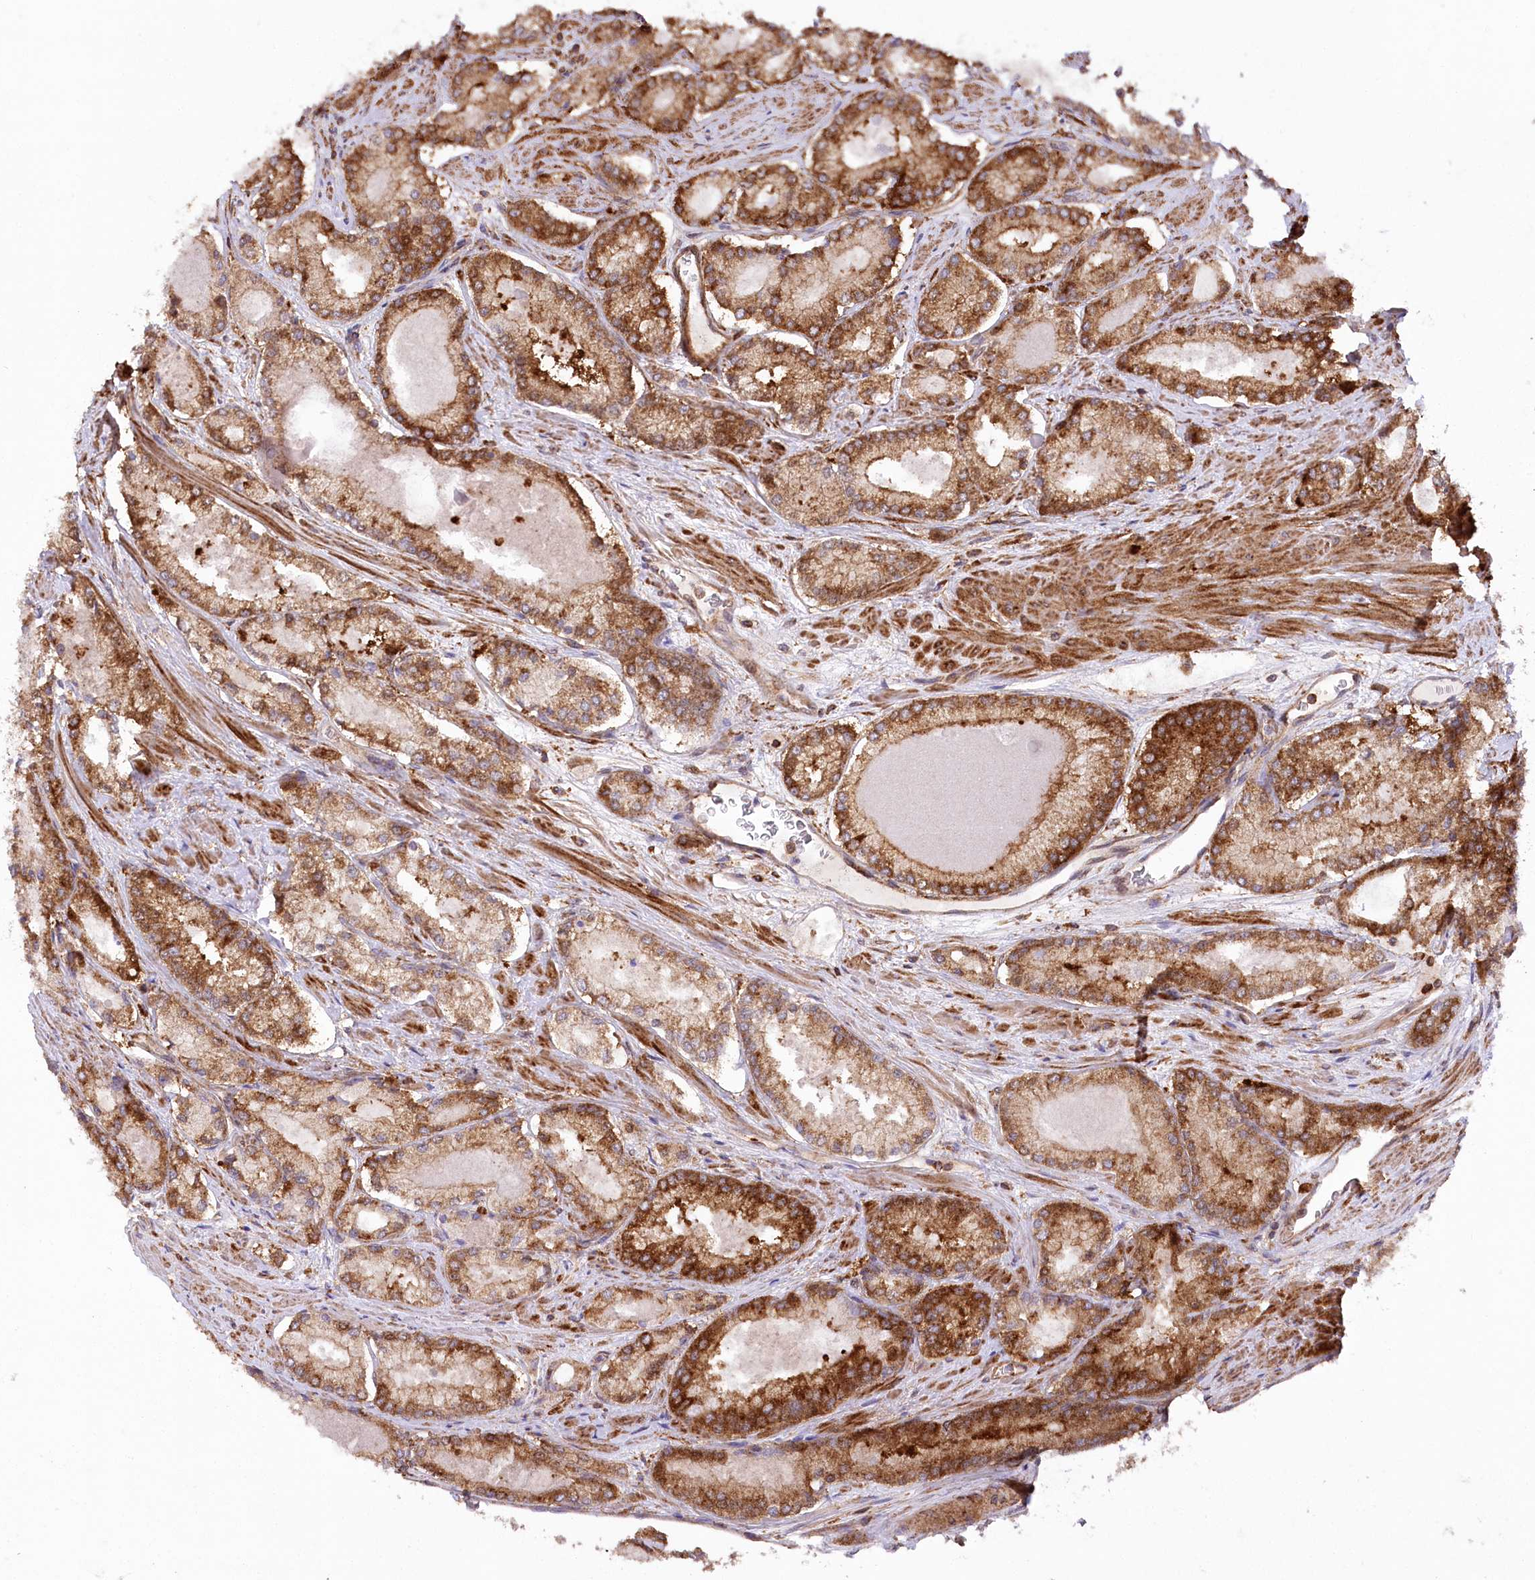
{"staining": {"intensity": "moderate", "quantity": ">75%", "location": "cytoplasmic/membranous"}, "tissue": "prostate cancer", "cell_type": "Tumor cells", "image_type": "cancer", "snomed": [{"axis": "morphology", "description": "Adenocarcinoma, Low grade"}, {"axis": "topography", "description": "Prostate"}], "caption": "Moderate cytoplasmic/membranous expression for a protein is identified in approximately >75% of tumor cells of prostate cancer (adenocarcinoma (low-grade)) using immunohistochemistry.", "gene": "CCDC91", "patient": {"sex": "male", "age": 74}}